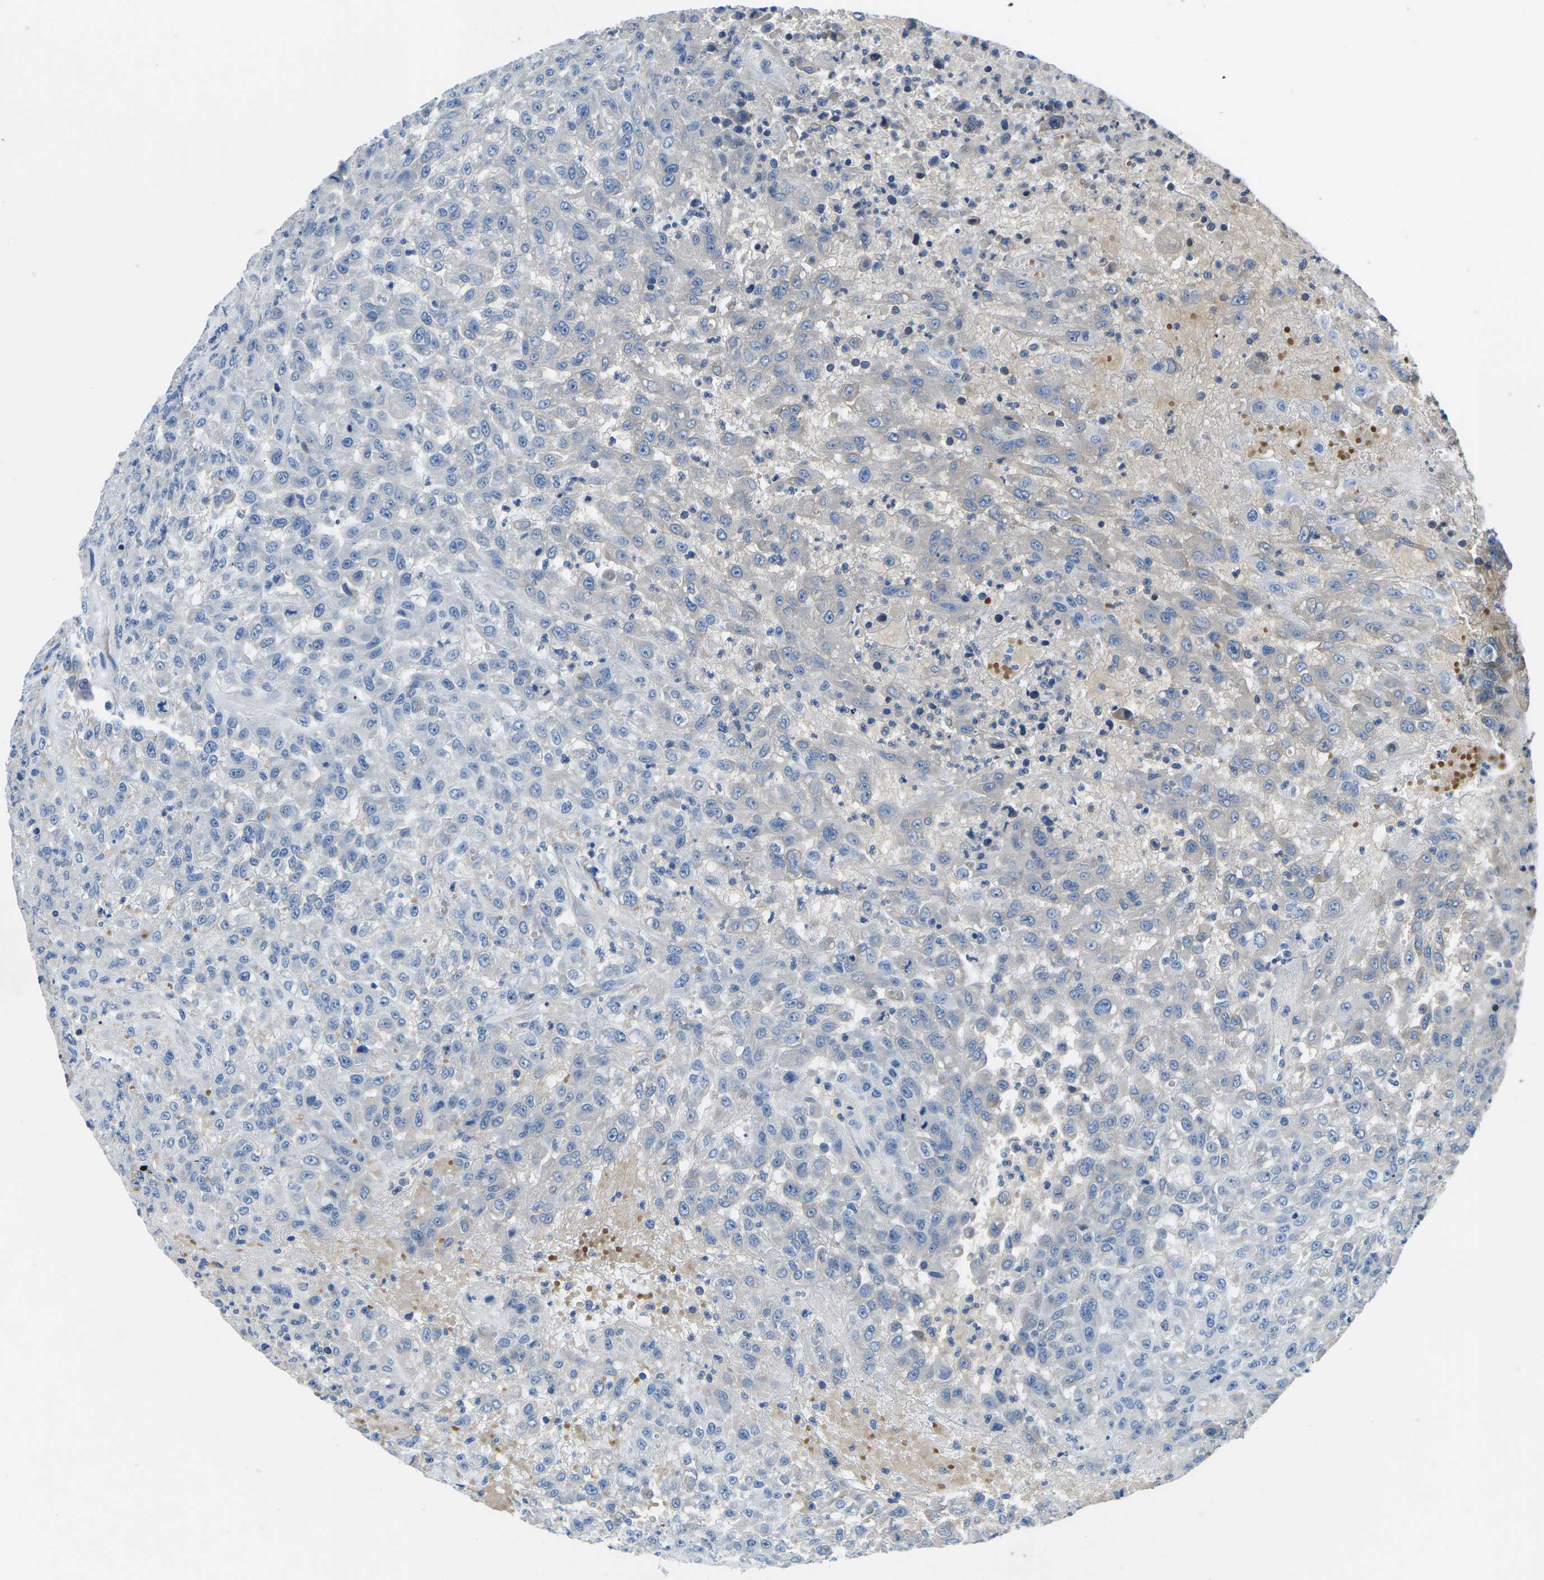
{"staining": {"intensity": "negative", "quantity": "none", "location": "none"}, "tissue": "urothelial cancer", "cell_type": "Tumor cells", "image_type": "cancer", "snomed": [{"axis": "morphology", "description": "Urothelial carcinoma, High grade"}, {"axis": "topography", "description": "Urinary bladder"}], "caption": "High power microscopy histopathology image of an immunohistochemistry photomicrograph of high-grade urothelial carcinoma, revealing no significant staining in tumor cells.", "gene": "TM6SF1", "patient": {"sex": "male", "age": 46}}